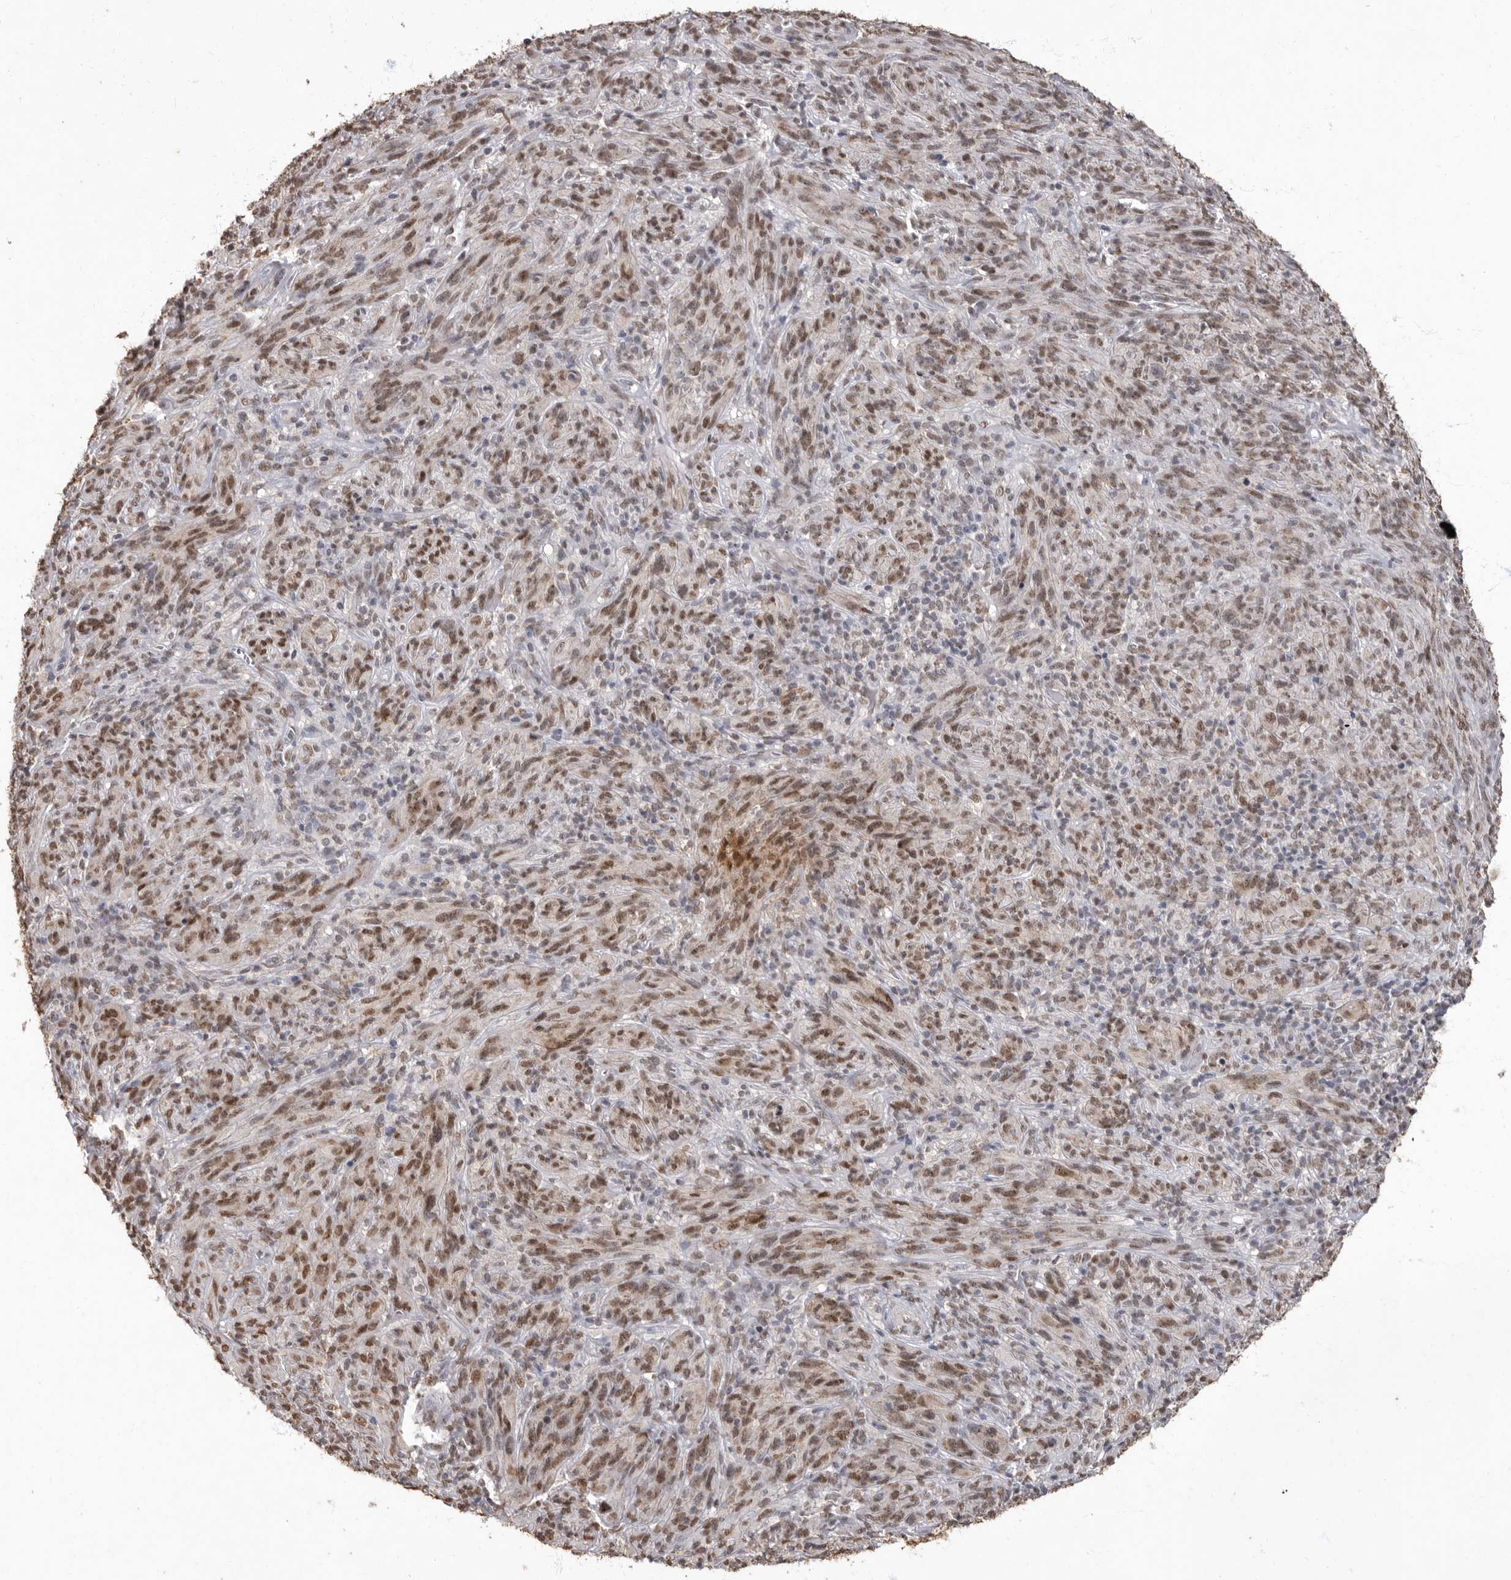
{"staining": {"intensity": "moderate", "quantity": ">75%", "location": "nuclear"}, "tissue": "melanoma", "cell_type": "Tumor cells", "image_type": "cancer", "snomed": [{"axis": "morphology", "description": "Malignant melanoma, NOS"}, {"axis": "topography", "description": "Skin of head"}], "caption": "Tumor cells exhibit medium levels of moderate nuclear positivity in approximately >75% of cells in melanoma.", "gene": "NBL1", "patient": {"sex": "male", "age": 96}}